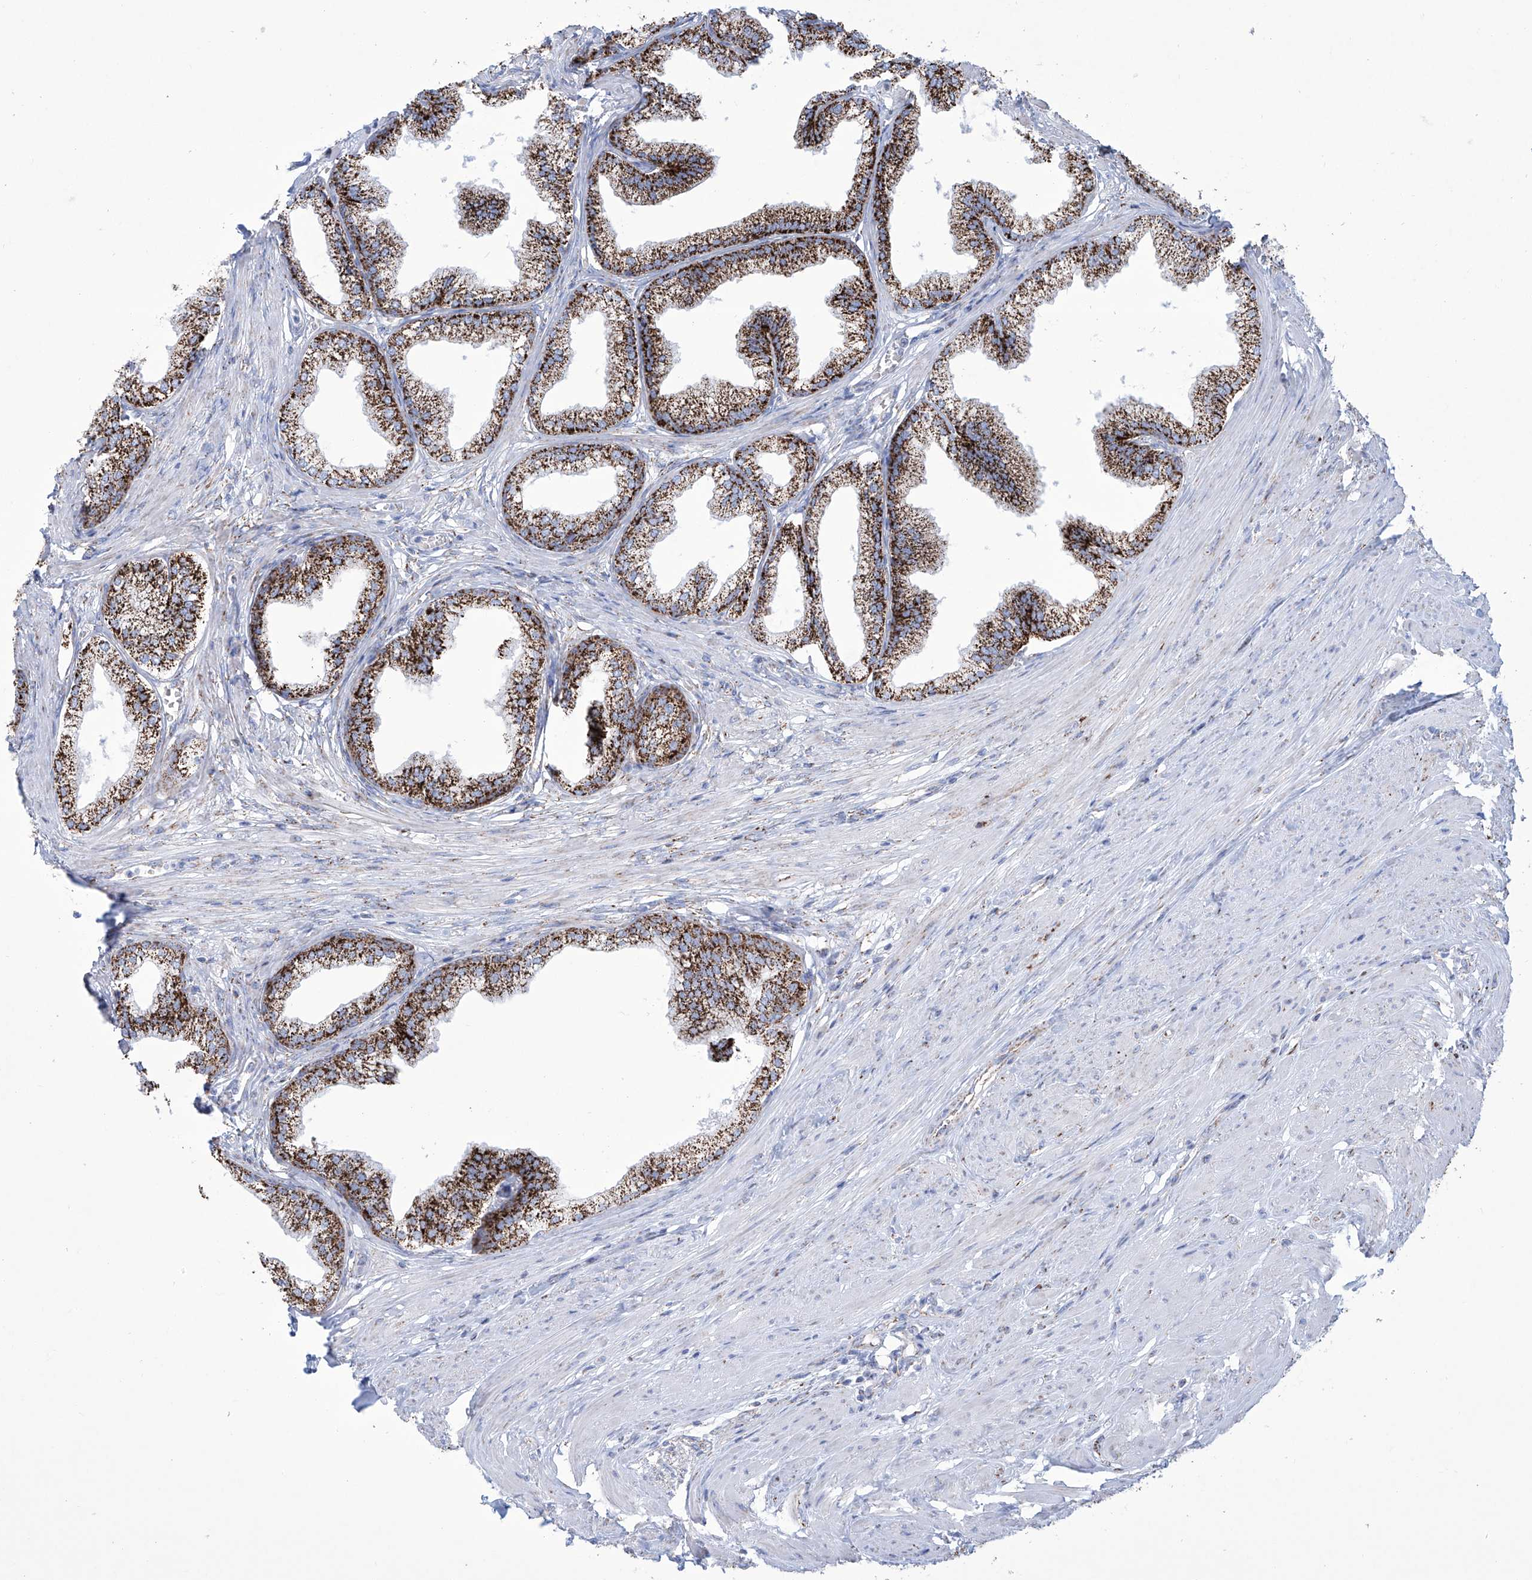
{"staining": {"intensity": "strong", "quantity": ">75%", "location": "cytoplasmic/membranous"}, "tissue": "prostate", "cell_type": "Glandular cells", "image_type": "normal", "snomed": [{"axis": "morphology", "description": "Normal tissue, NOS"}, {"axis": "morphology", "description": "Urothelial carcinoma, Low grade"}, {"axis": "topography", "description": "Urinary bladder"}, {"axis": "topography", "description": "Prostate"}], "caption": "Protein staining shows strong cytoplasmic/membranous staining in about >75% of glandular cells in normal prostate. (Brightfield microscopy of DAB IHC at high magnification).", "gene": "ALDH6A1", "patient": {"sex": "male", "age": 60}}